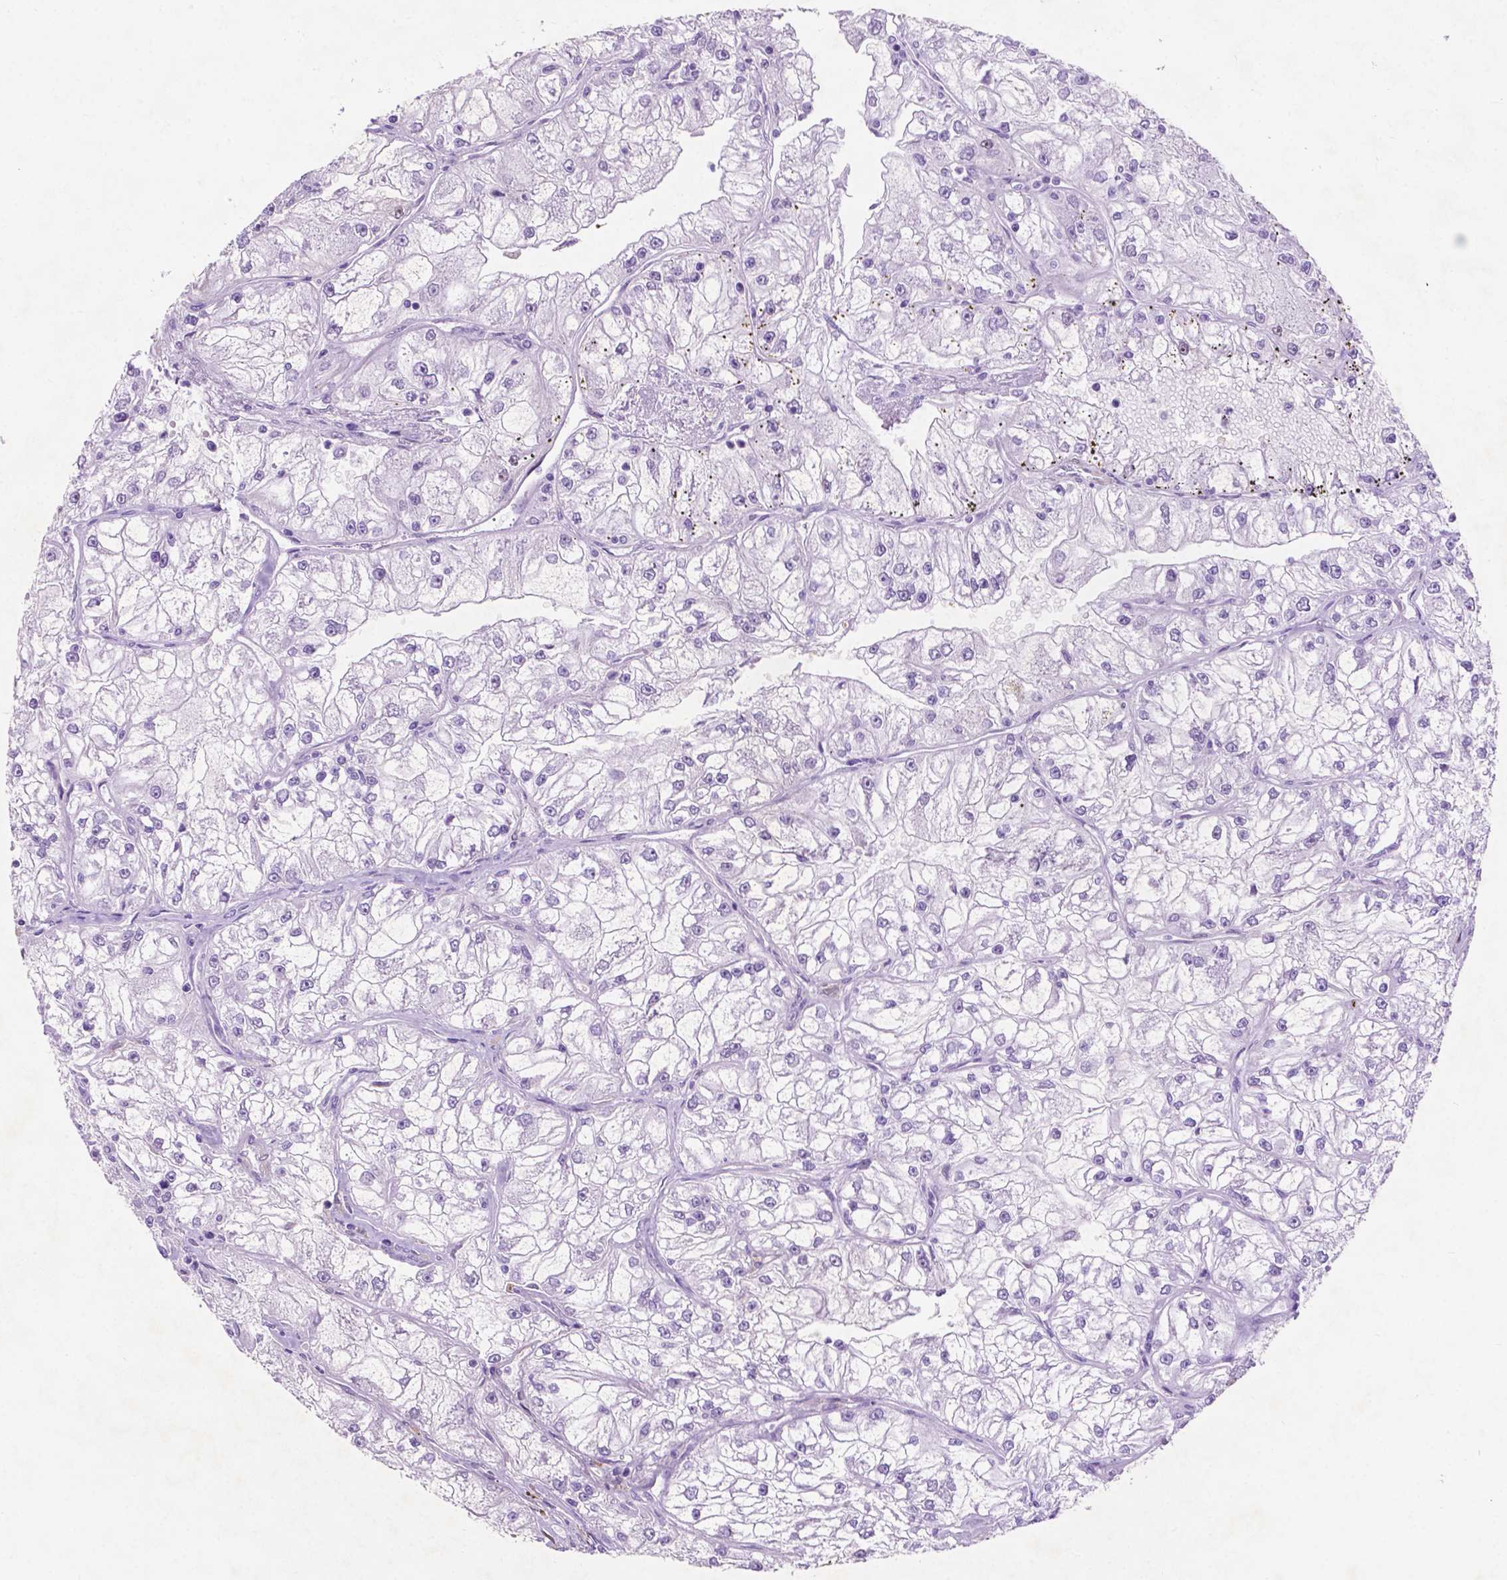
{"staining": {"intensity": "negative", "quantity": "none", "location": "none"}, "tissue": "renal cancer", "cell_type": "Tumor cells", "image_type": "cancer", "snomed": [{"axis": "morphology", "description": "Adenocarcinoma, NOS"}, {"axis": "topography", "description": "Kidney"}], "caption": "Image shows no protein expression in tumor cells of renal adenocarcinoma tissue.", "gene": "ASPG", "patient": {"sex": "female", "age": 72}}